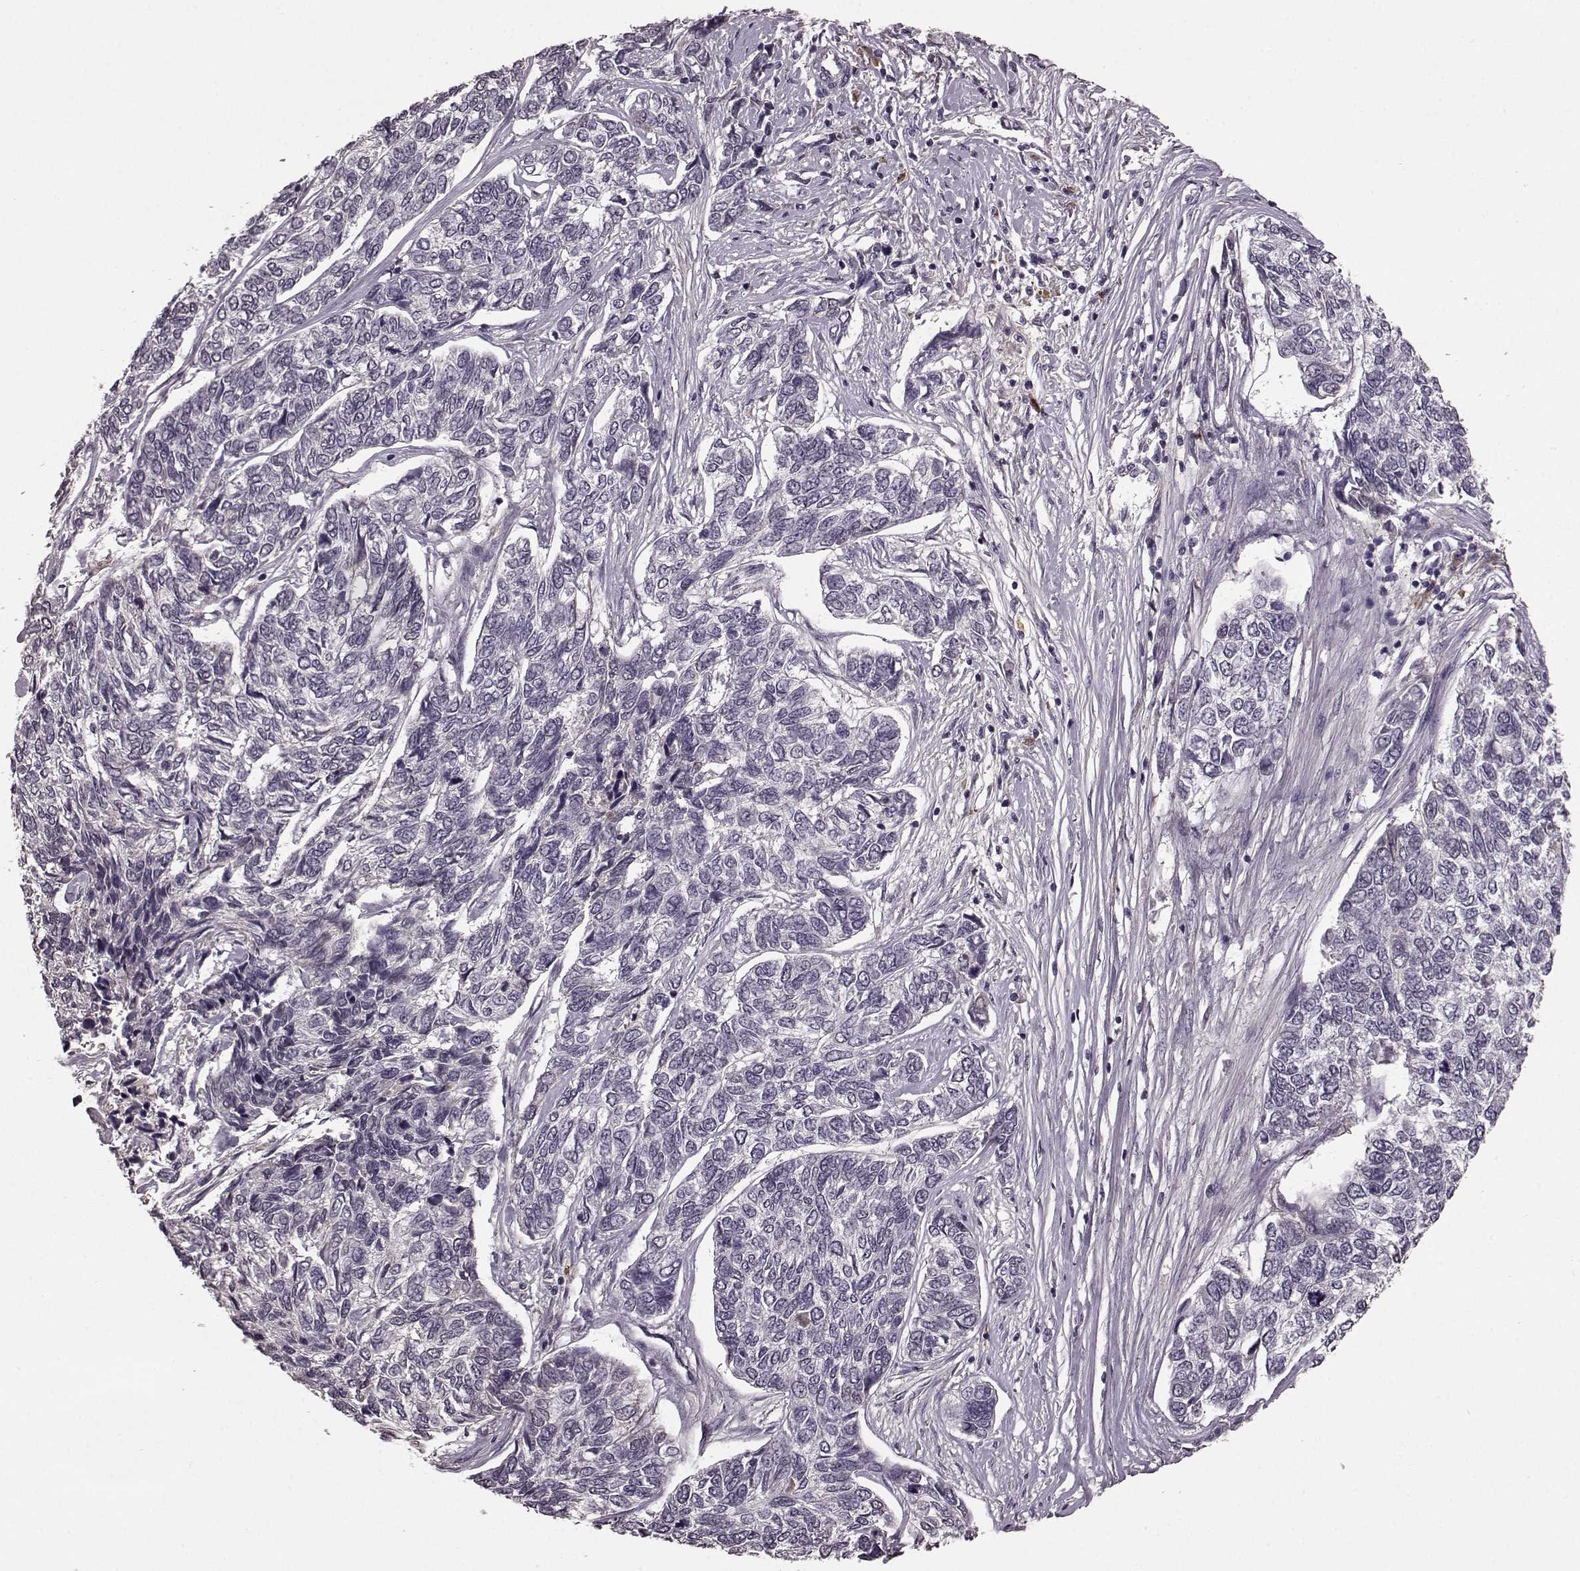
{"staining": {"intensity": "negative", "quantity": "none", "location": "none"}, "tissue": "skin cancer", "cell_type": "Tumor cells", "image_type": "cancer", "snomed": [{"axis": "morphology", "description": "Basal cell carcinoma"}, {"axis": "topography", "description": "Skin"}], "caption": "Protein analysis of skin basal cell carcinoma demonstrates no significant positivity in tumor cells.", "gene": "NRL", "patient": {"sex": "female", "age": 65}}